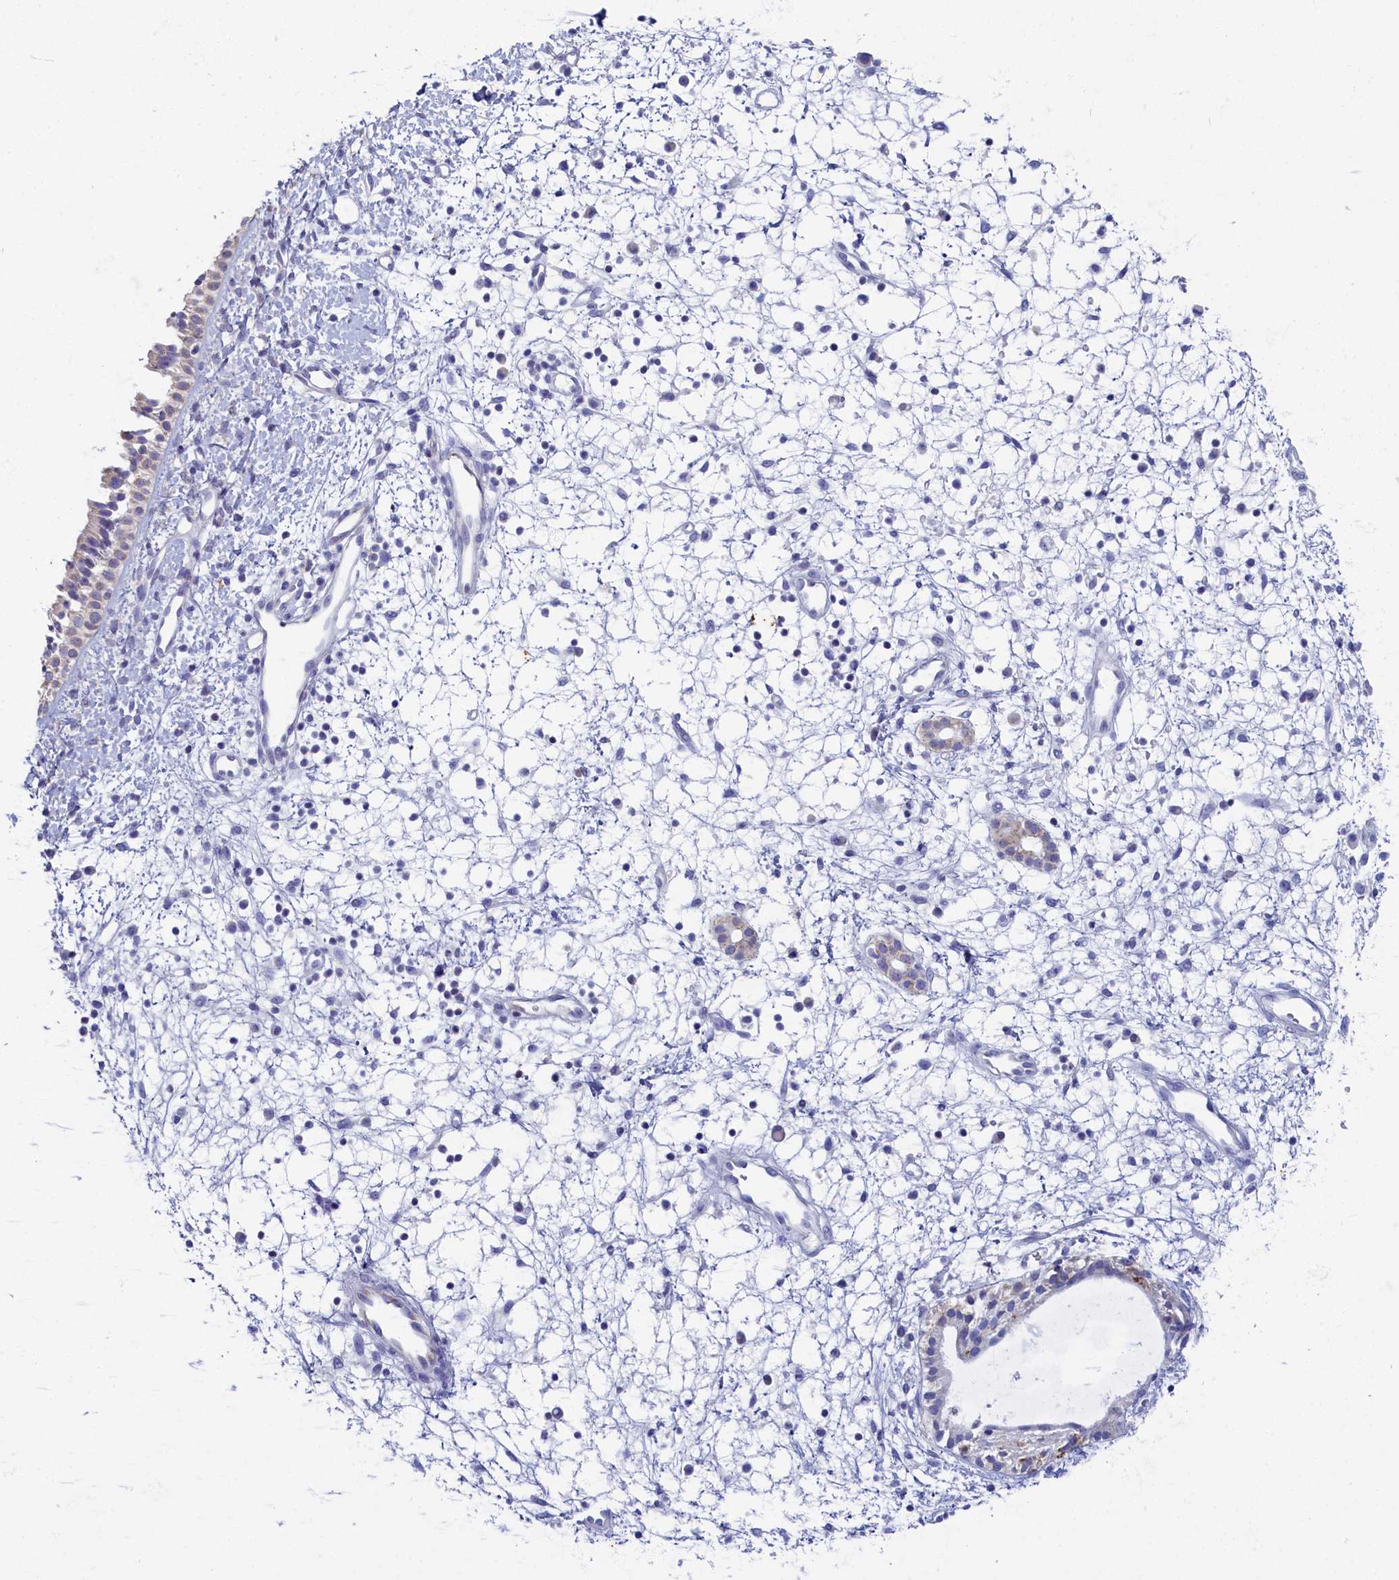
{"staining": {"intensity": "negative", "quantity": "none", "location": "none"}, "tissue": "nasopharynx", "cell_type": "Respiratory epithelial cells", "image_type": "normal", "snomed": [{"axis": "morphology", "description": "Normal tissue, NOS"}, {"axis": "topography", "description": "Nasopharynx"}], "caption": "High magnification brightfield microscopy of normal nasopharynx stained with DAB (3,3'-diaminobenzidine) (brown) and counterstained with hematoxylin (blue): respiratory epithelial cells show no significant staining.", "gene": "OCIAD2", "patient": {"sex": "male", "age": 22}}